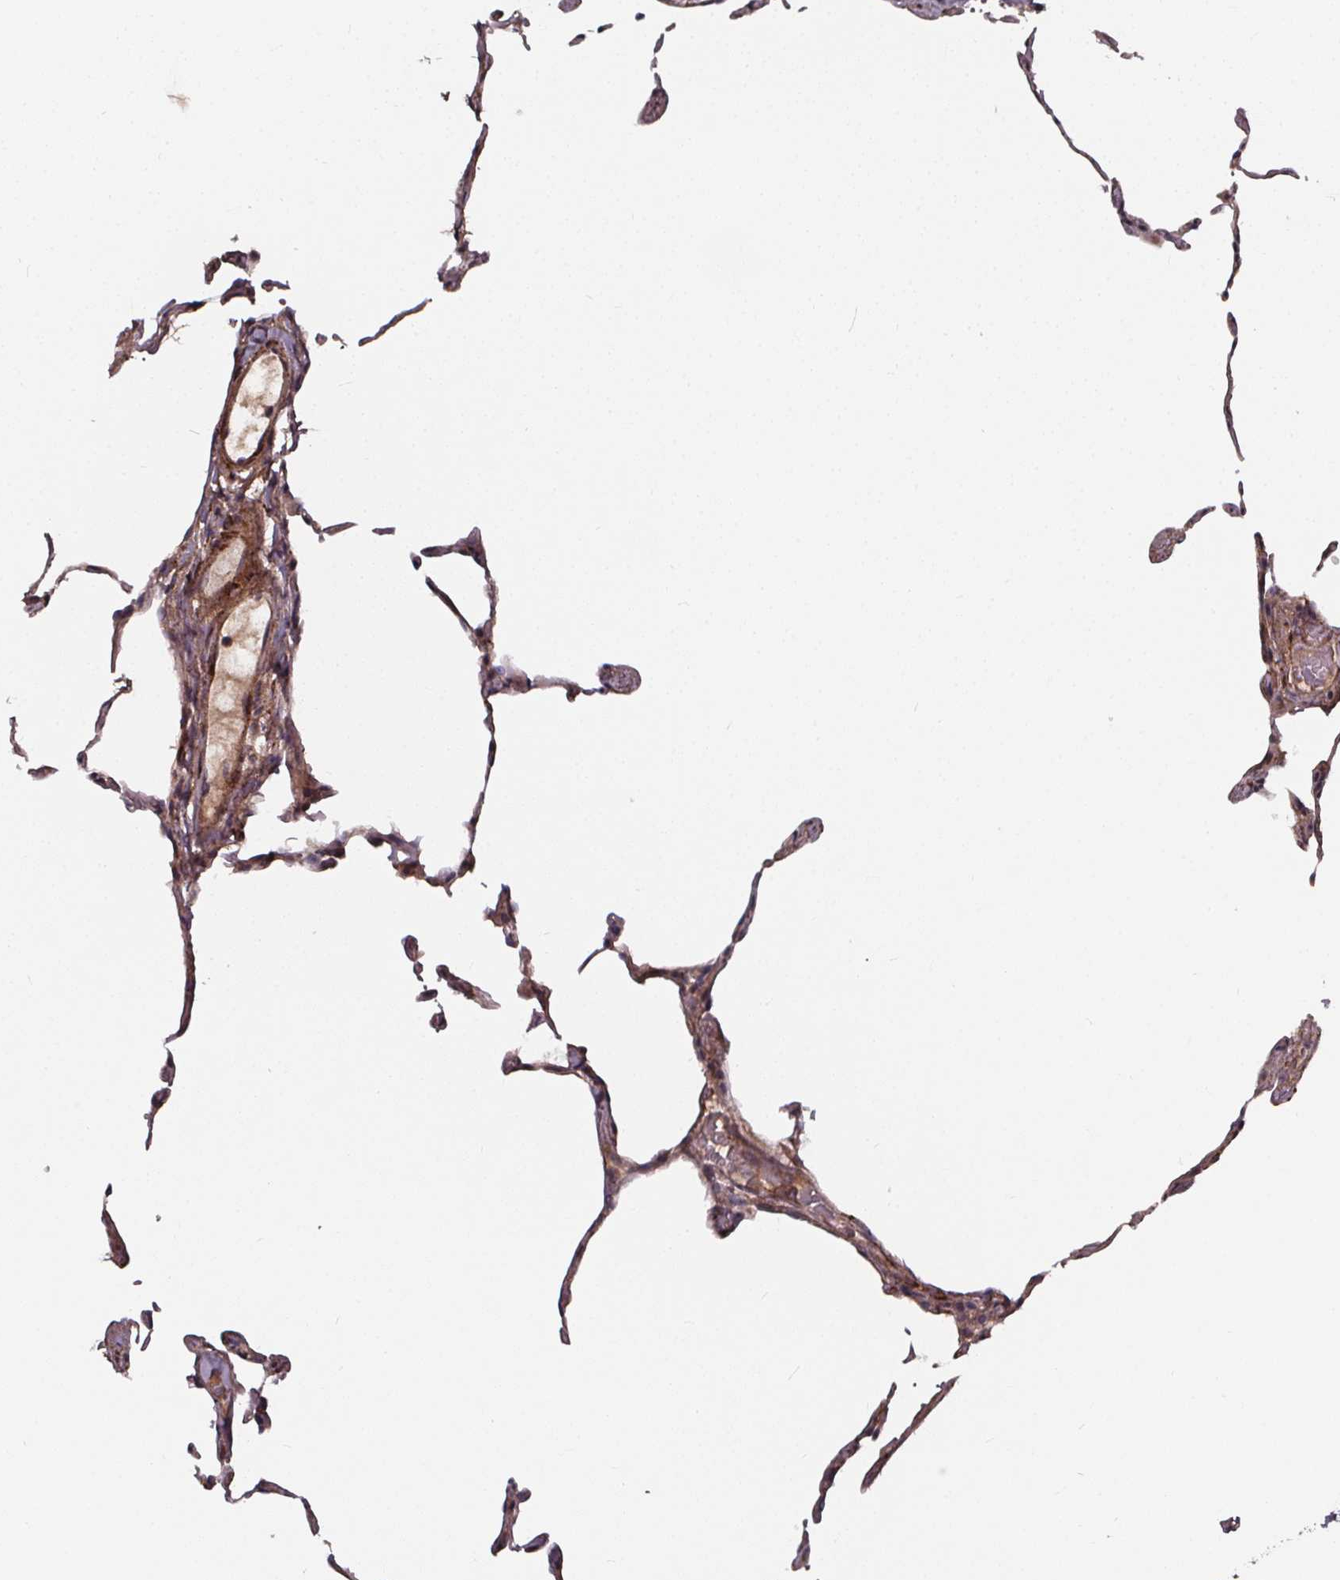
{"staining": {"intensity": "weak", "quantity": "25%-75%", "location": "cytoplasmic/membranous"}, "tissue": "lung", "cell_type": "Alveolar cells", "image_type": "normal", "snomed": [{"axis": "morphology", "description": "Normal tissue, NOS"}, {"axis": "topography", "description": "Lung"}], "caption": "Protein staining of benign lung exhibits weak cytoplasmic/membranous expression in approximately 25%-75% of alveolar cells.", "gene": "AEBP1", "patient": {"sex": "female", "age": 57}}